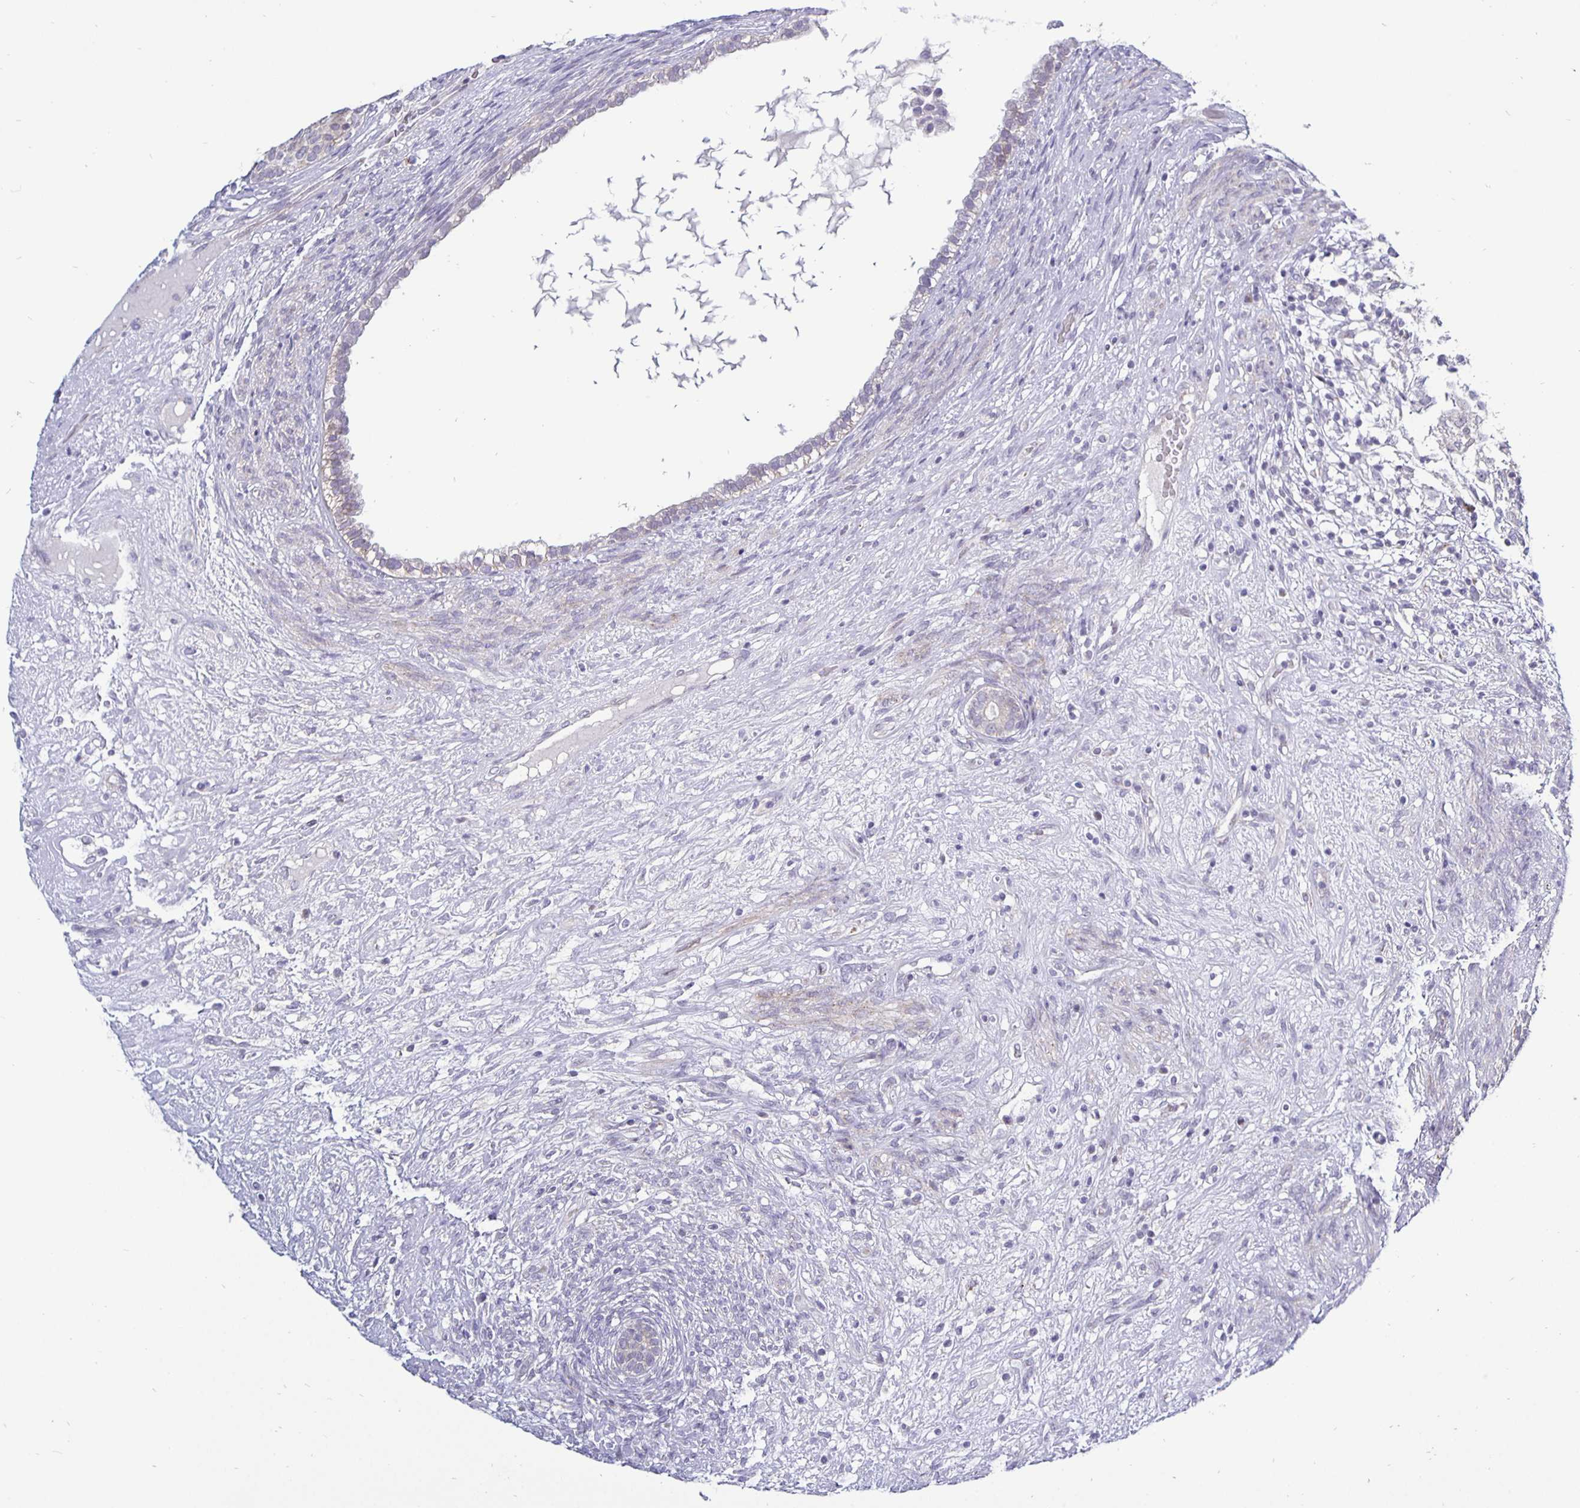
{"staining": {"intensity": "negative", "quantity": "none", "location": "none"}, "tissue": "testis cancer", "cell_type": "Tumor cells", "image_type": "cancer", "snomed": [{"axis": "morphology", "description": "Seminoma, NOS"}, {"axis": "morphology", "description": "Carcinoma, Embryonal, NOS"}, {"axis": "topography", "description": "Testis"}], "caption": "Testis cancer was stained to show a protein in brown. There is no significant staining in tumor cells.", "gene": "ERBB2", "patient": {"sex": "male", "age": 41}}